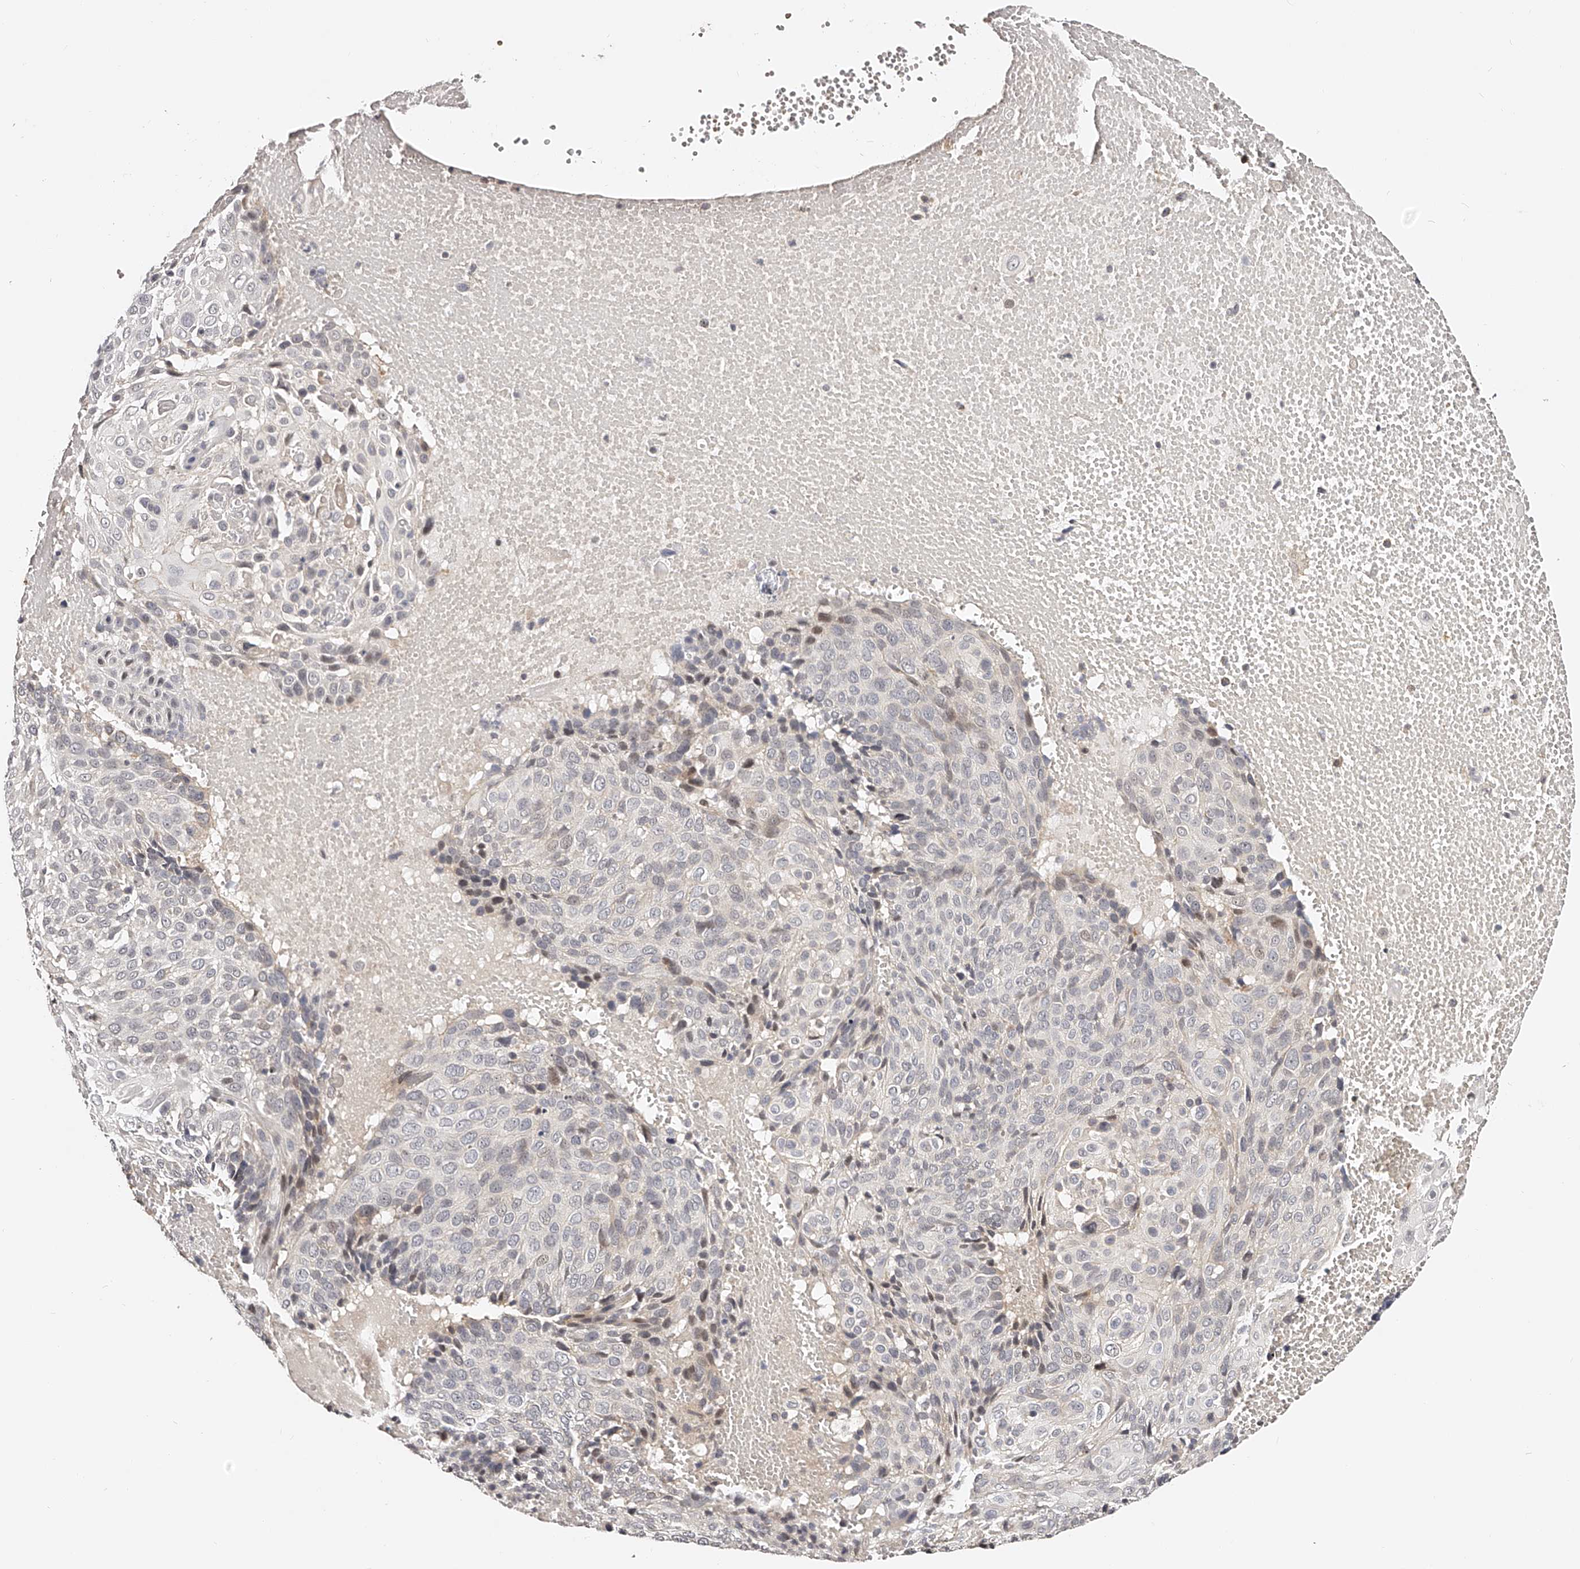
{"staining": {"intensity": "weak", "quantity": "<25%", "location": "nuclear"}, "tissue": "cervical cancer", "cell_type": "Tumor cells", "image_type": "cancer", "snomed": [{"axis": "morphology", "description": "Squamous cell carcinoma, NOS"}, {"axis": "topography", "description": "Cervix"}], "caption": "Immunohistochemical staining of human cervical cancer shows no significant staining in tumor cells. (DAB (3,3'-diaminobenzidine) immunohistochemistry with hematoxylin counter stain).", "gene": "ZNF789", "patient": {"sex": "female", "age": 74}}